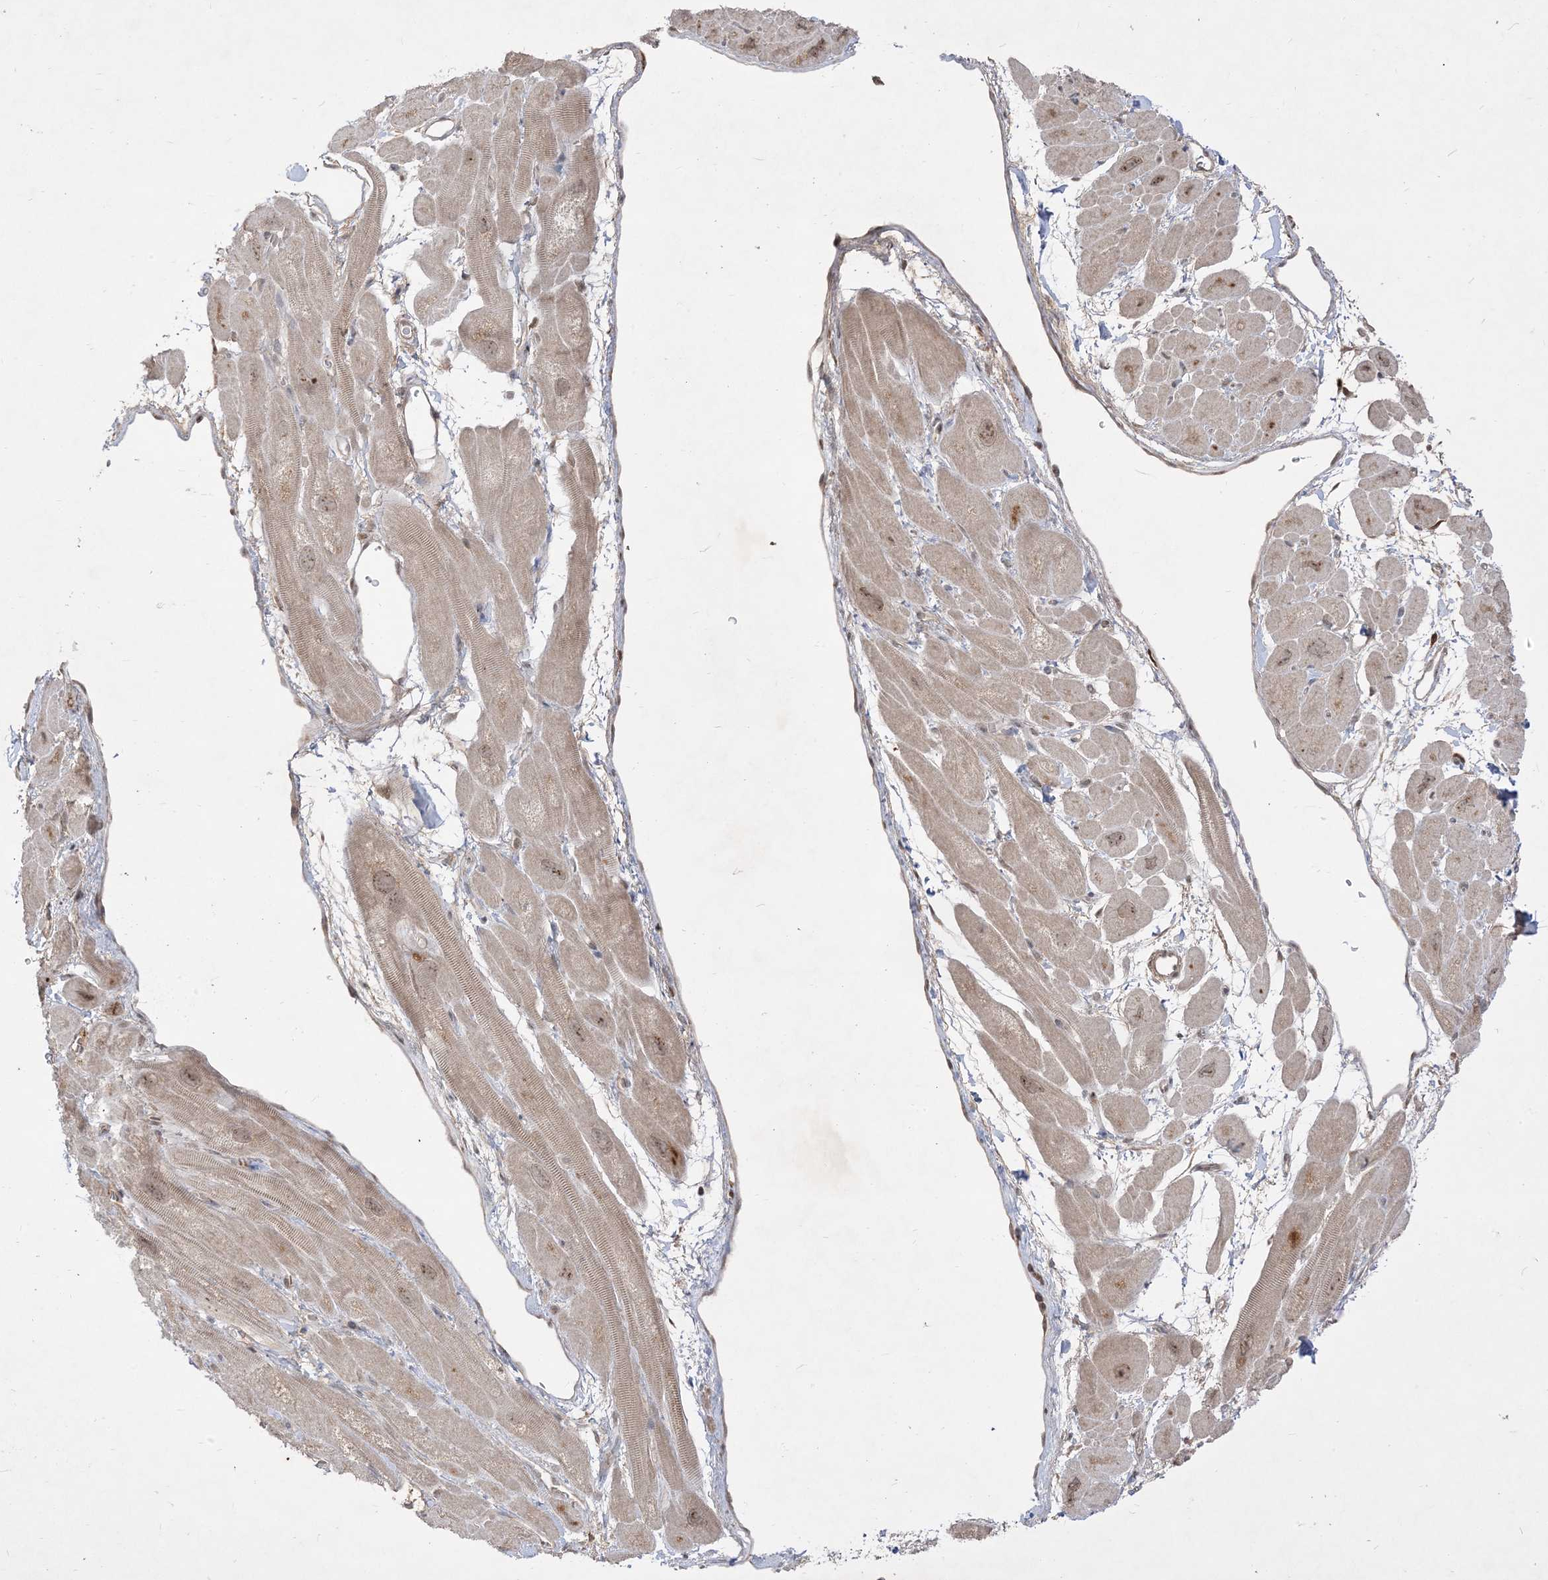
{"staining": {"intensity": "moderate", "quantity": "<25%", "location": "cytoplasmic/membranous,nuclear"}, "tissue": "heart muscle", "cell_type": "Cardiomyocytes", "image_type": "normal", "snomed": [{"axis": "morphology", "description": "Normal tissue, NOS"}, {"axis": "topography", "description": "Heart"}], "caption": "IHC (DAB (3,3'-diaminobenzidine)) staining of unremarkable heart muscle demonstrates moderate cytoplasmic/membranous,nuclear protein expression in about <25% of cardiomyocytes.", "gene": "TBCC", "patient": {"sex": "male", "age": 49}}